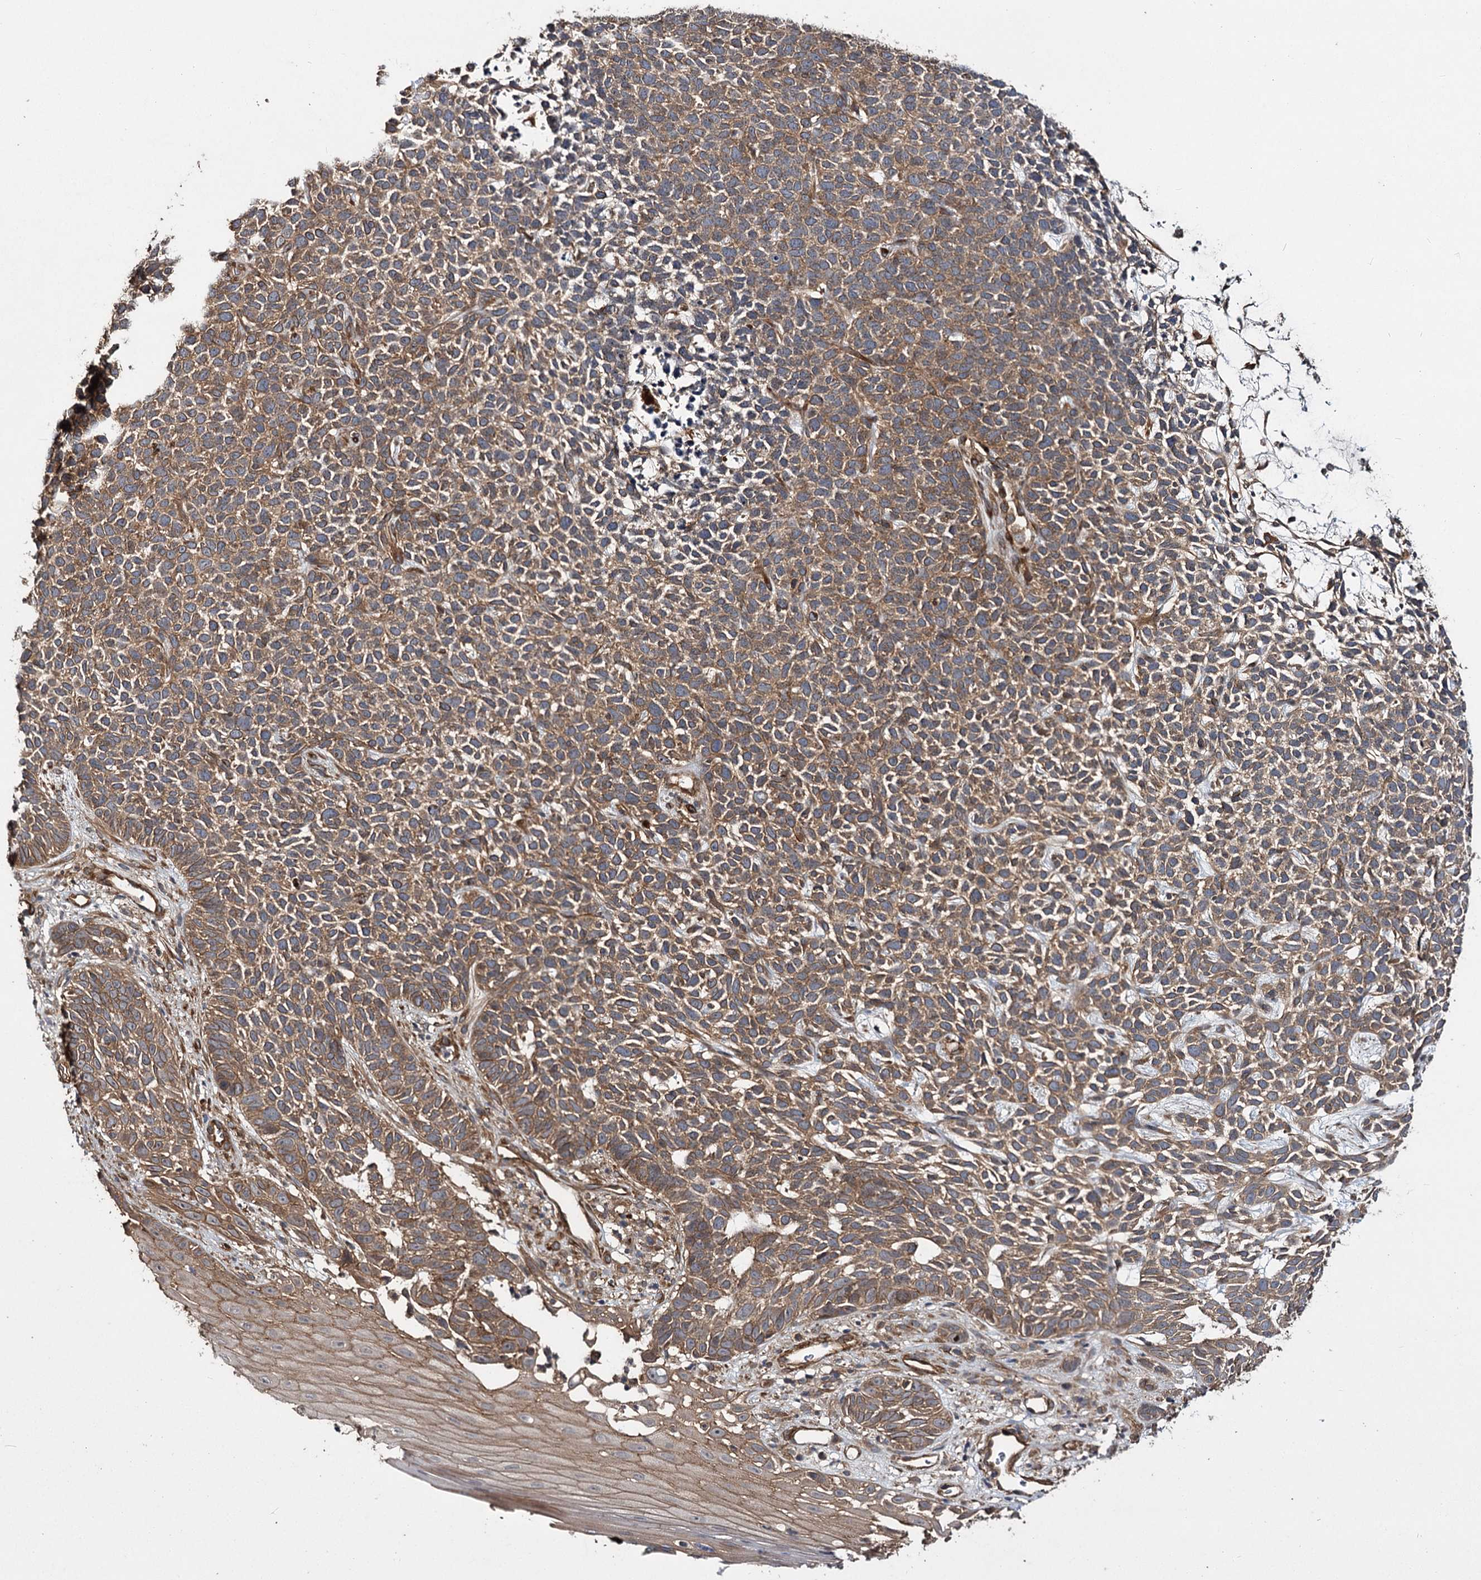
{"staining": {"intensity": "moderate", "quantity": ">75%", "location": "cytoplasmic/membranous"}, "tissue": "skin cancer", "cell_type": "Tumor cells", "image_type": "cancer", "snomed": [{"axis": "morphology", "description": "Basal cell carcinoma"}, {"axis": "topography", "description": "Skin"}], "caption": "Brown immunohistochemical staining in skin cancer displays moderate cytoplasmic/membranous positivity in about >75% of tumor cells. (DAB IHC with brightfield microscopy, high magnification).", "gene": "MYO1C", "patient": {"sex": "female", "age": 84}}